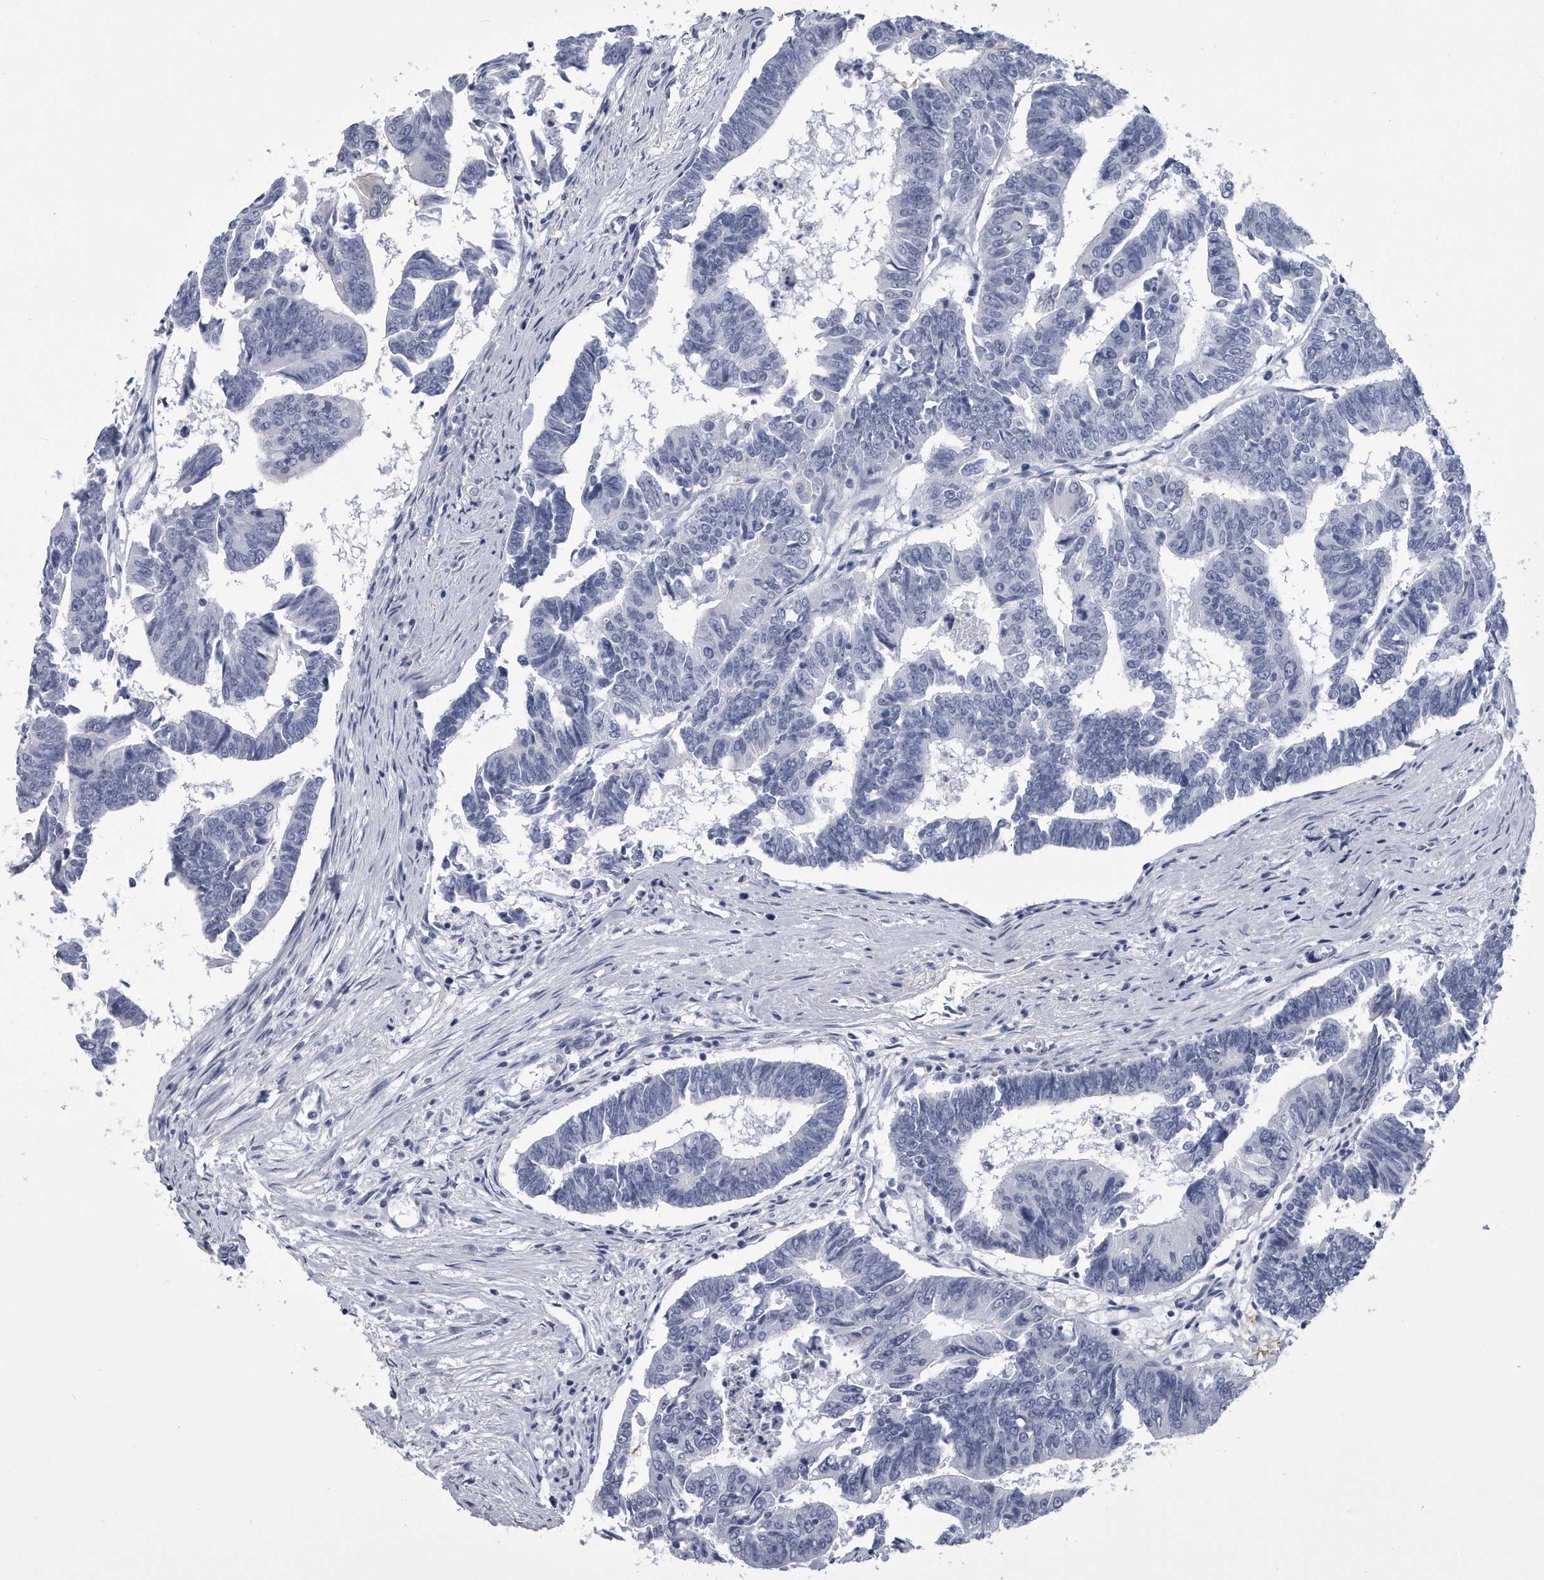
{"staining": {"intensity": "negative", "quantity": "none", "location": "none"}, "tissue": "colorectal cancer", "cell_type": "Tumor cells", "image_type": "cancer", "snomed": [{"axis": "morphology", "description": "Adenocarcinoma, NOS"}, {"axis": "topography", "description": "Rectum"}], "caption": "An immunohistochemistry (IHC) histopathology image of colorectal adenocarcinoma is shown. There is no staining in tumor cells of colorectal adenocarcinoma.", "gene": "PYGB", "patient": {"sex": "female", "age": 65}}